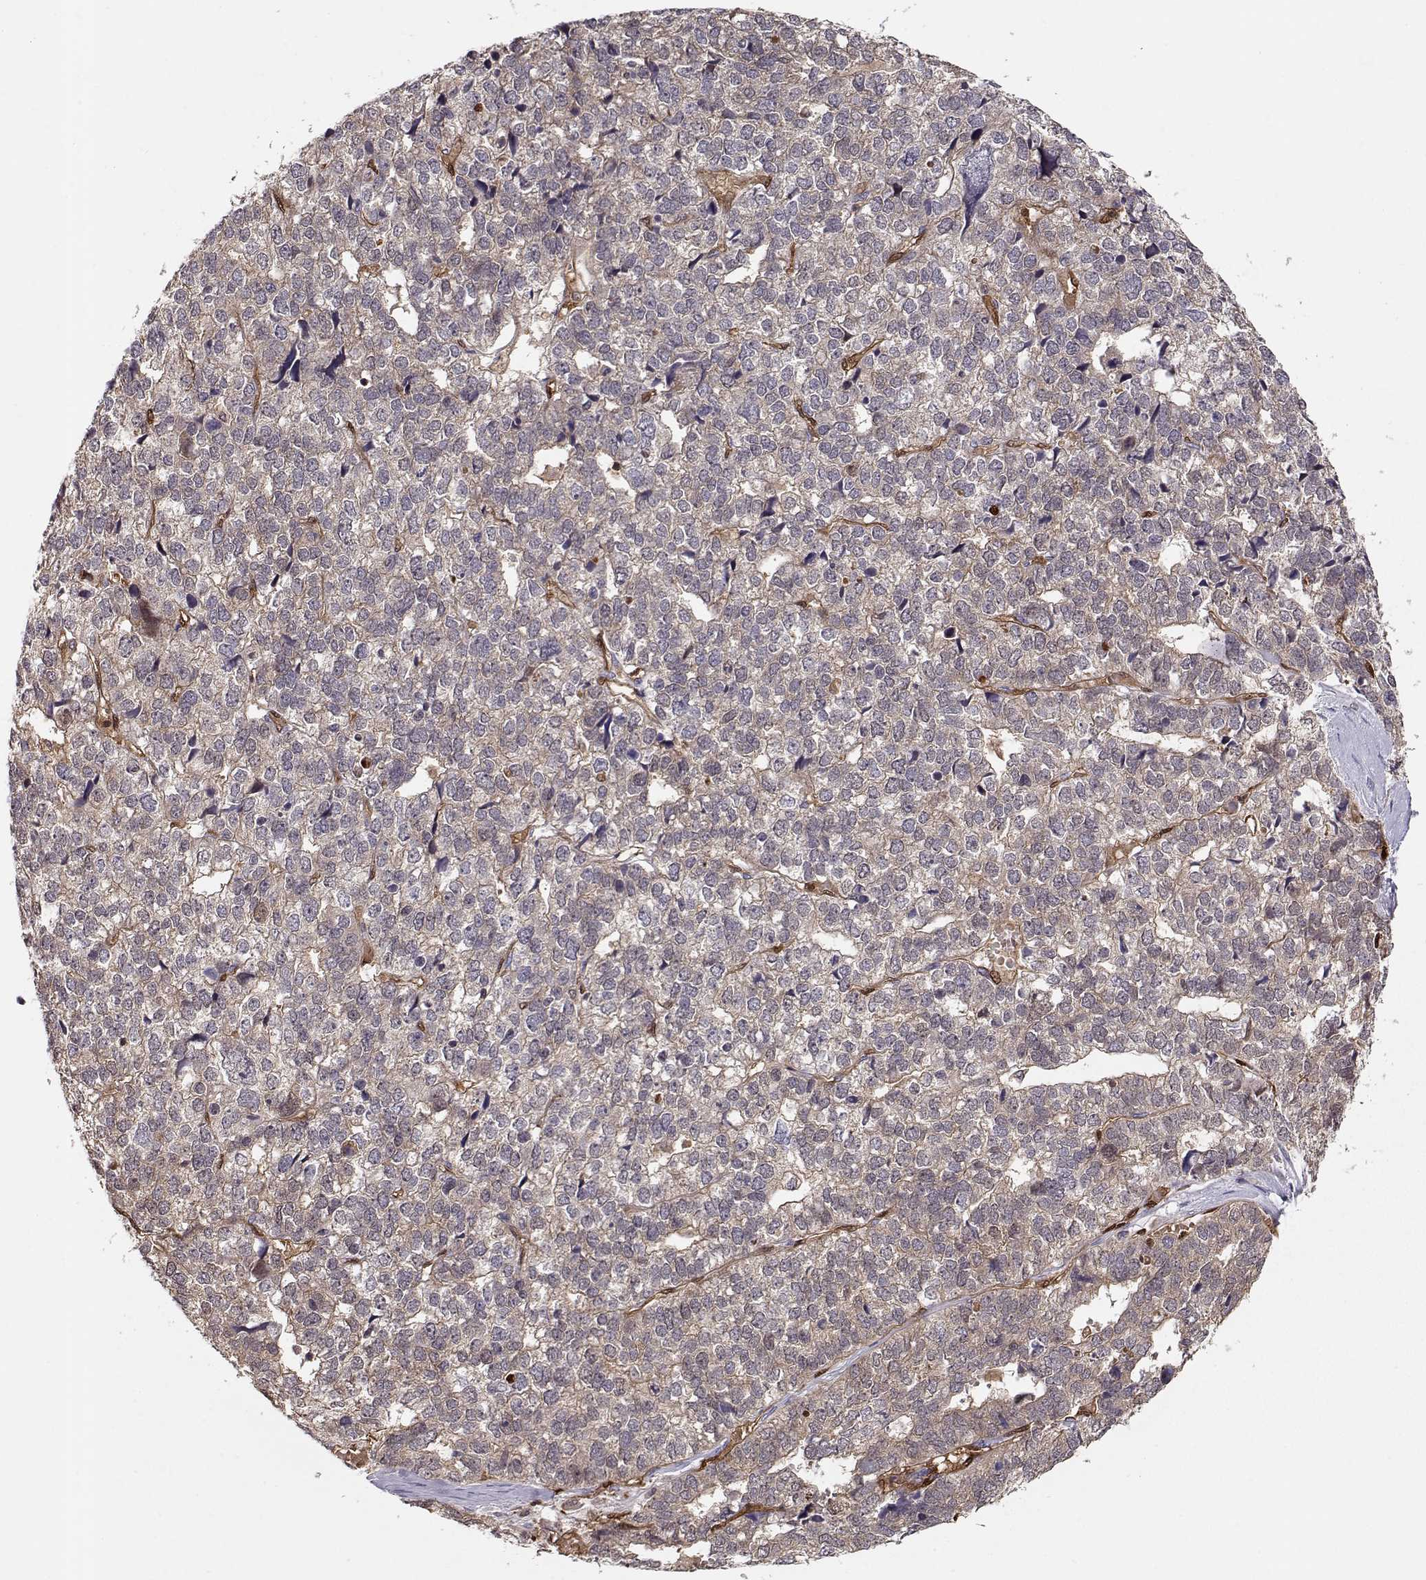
{"staining": {"intensity": "weak", "quantity": ">75%", "location": "cytoplasmic/membranous"}, "tissue": "stomach cancer", "cell_type": "Tumor cells", "image_type": "cancer", "snomed": [{"axis": "morphology", "description": "Adenocarcinoma, NOS"}, {"axis": "topography", "description": "Stomach"}], "caption": "Weak cytoplasmic/membranous staining for a protein is present in approximately >75% of tumor cells of stomach cancer using immunohistochemistry.", "gene": "PNP", "patient": {"sex": "male", "age": 69}}